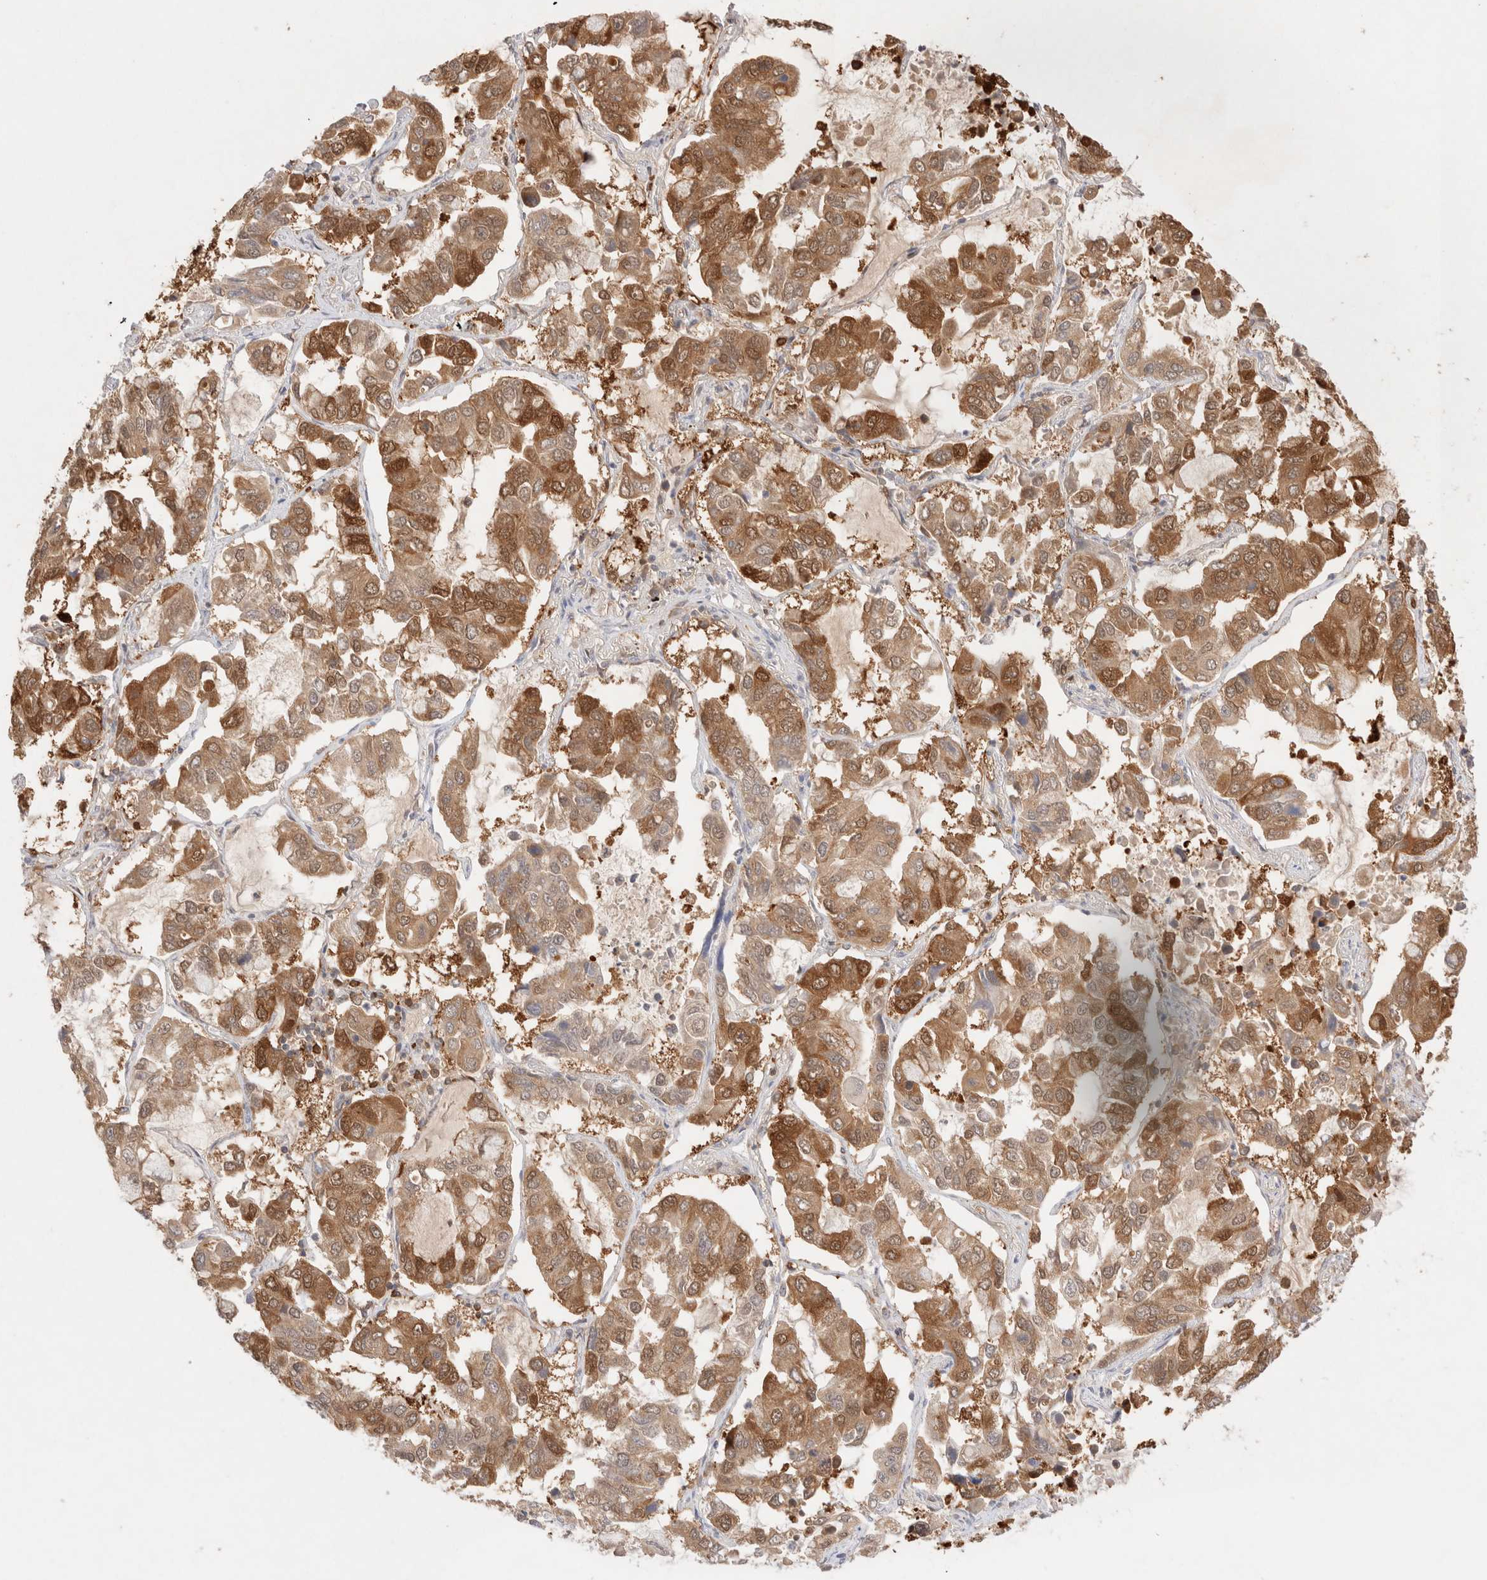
{"staining": {"intensity": "moderate", "quantity": ">75%", "location": "cytoplasmic/membranous"}, "tissue": "lung cancer", "cell_type": "Tumor cells", "image_type": "cancer", "snomed": [{"axis": "morphology", "description": "Adenocarcinoma, NOS"}, {"axis": "topography", "description": "Lung"}], "caption": "Tumor cells show medium levels of moderate cytoplasmic/membranous positivity in approximately >75% of cells in human lung cancer (adenocarcinoma).", "gene": "STARD10", "patient": {"sex": "male", "age": 64}}